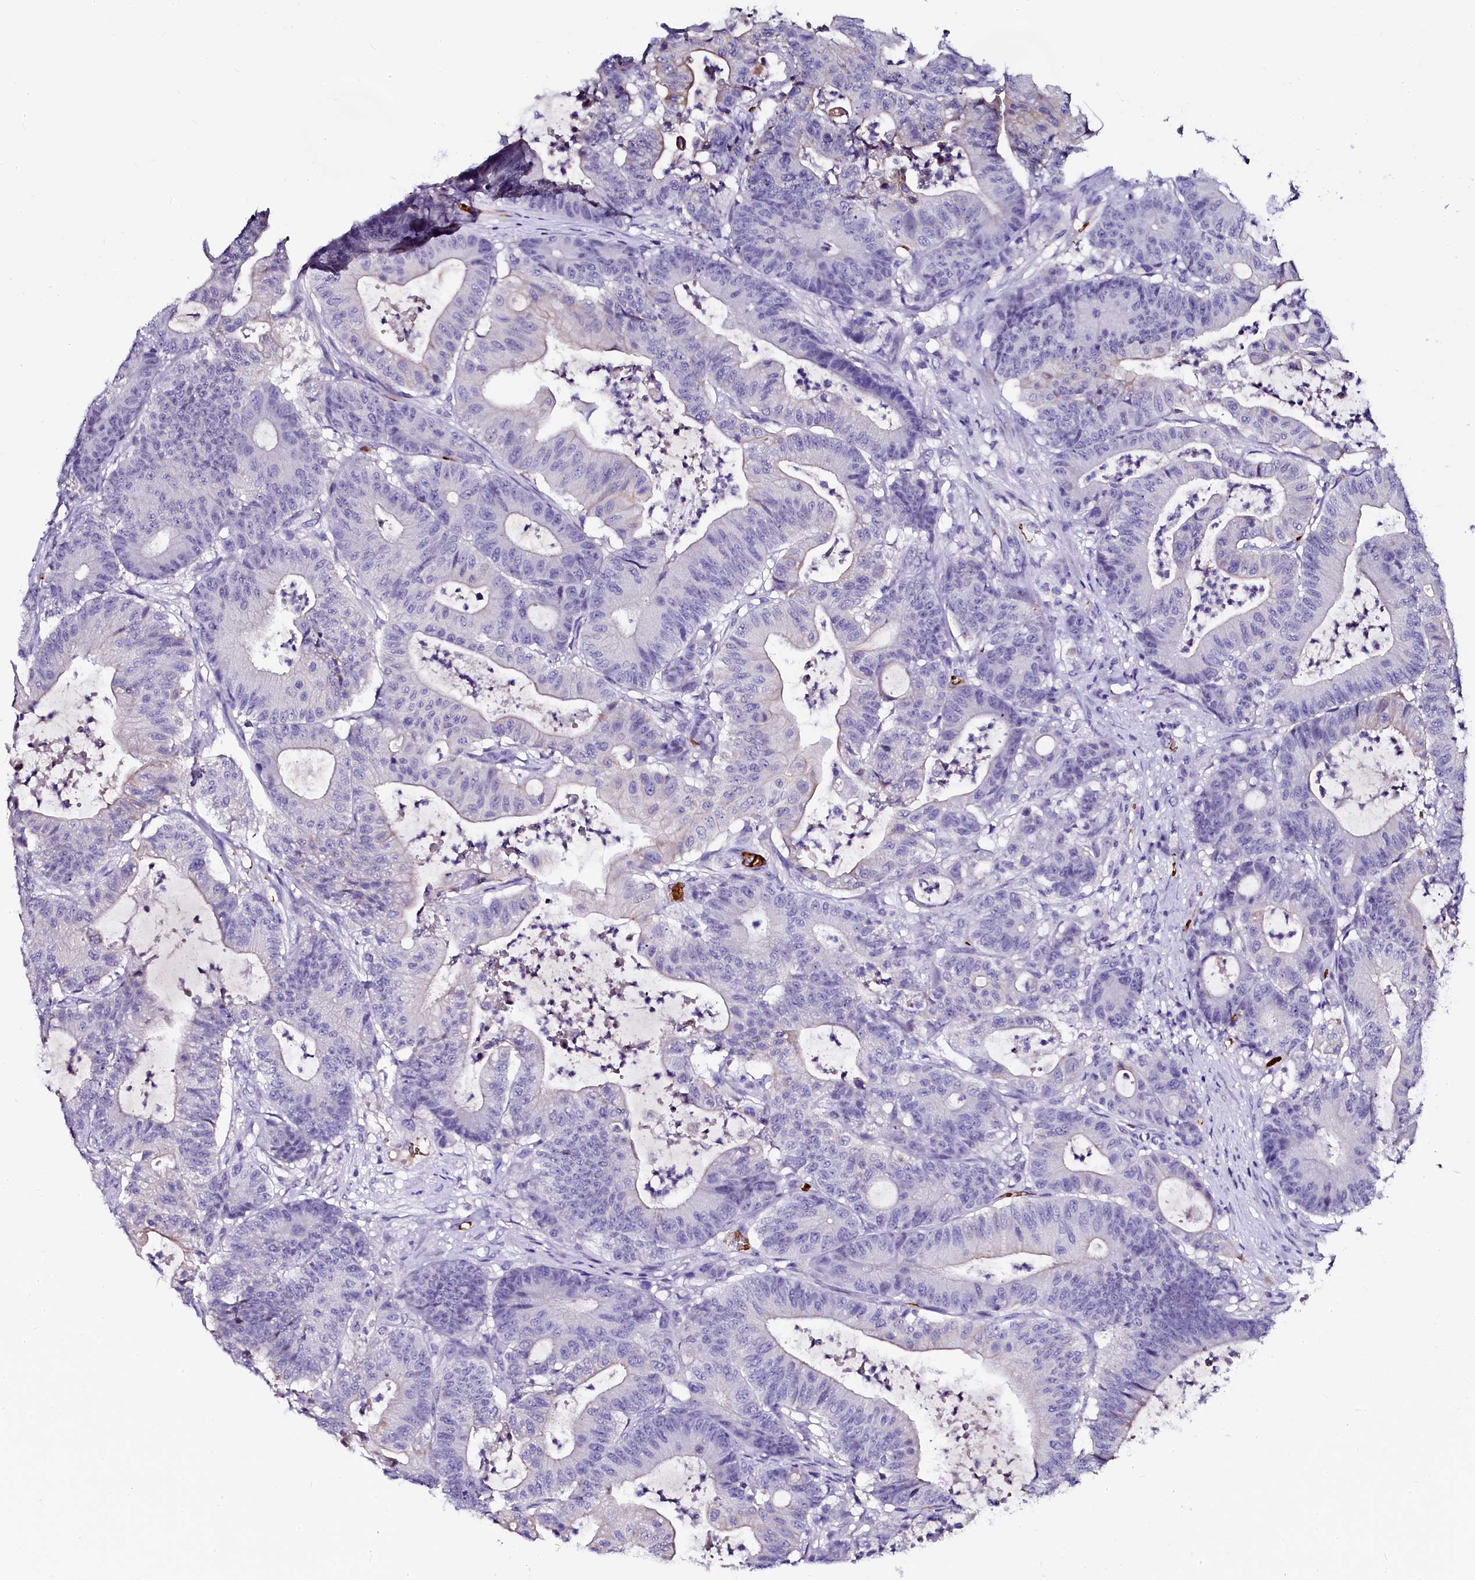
{"staining": {"intensity": "negative", "quantity": "none", "location": "none"}, "tissue": "colorectal cancer", "cell_type": "Tumor cells", "image_type": "cancer", "snomed": [{"axis": "morphology", "description": "Adenocarcinoma, NOS"}, {"axis": "topography", "description": "Colon"}], "caption": "Colorectal cancer was stained to show a protein in brown. There is no significant expression in tumor cells.", "gene": "CTDSPL2", "patient": {"sex": "female", "age": 84}}